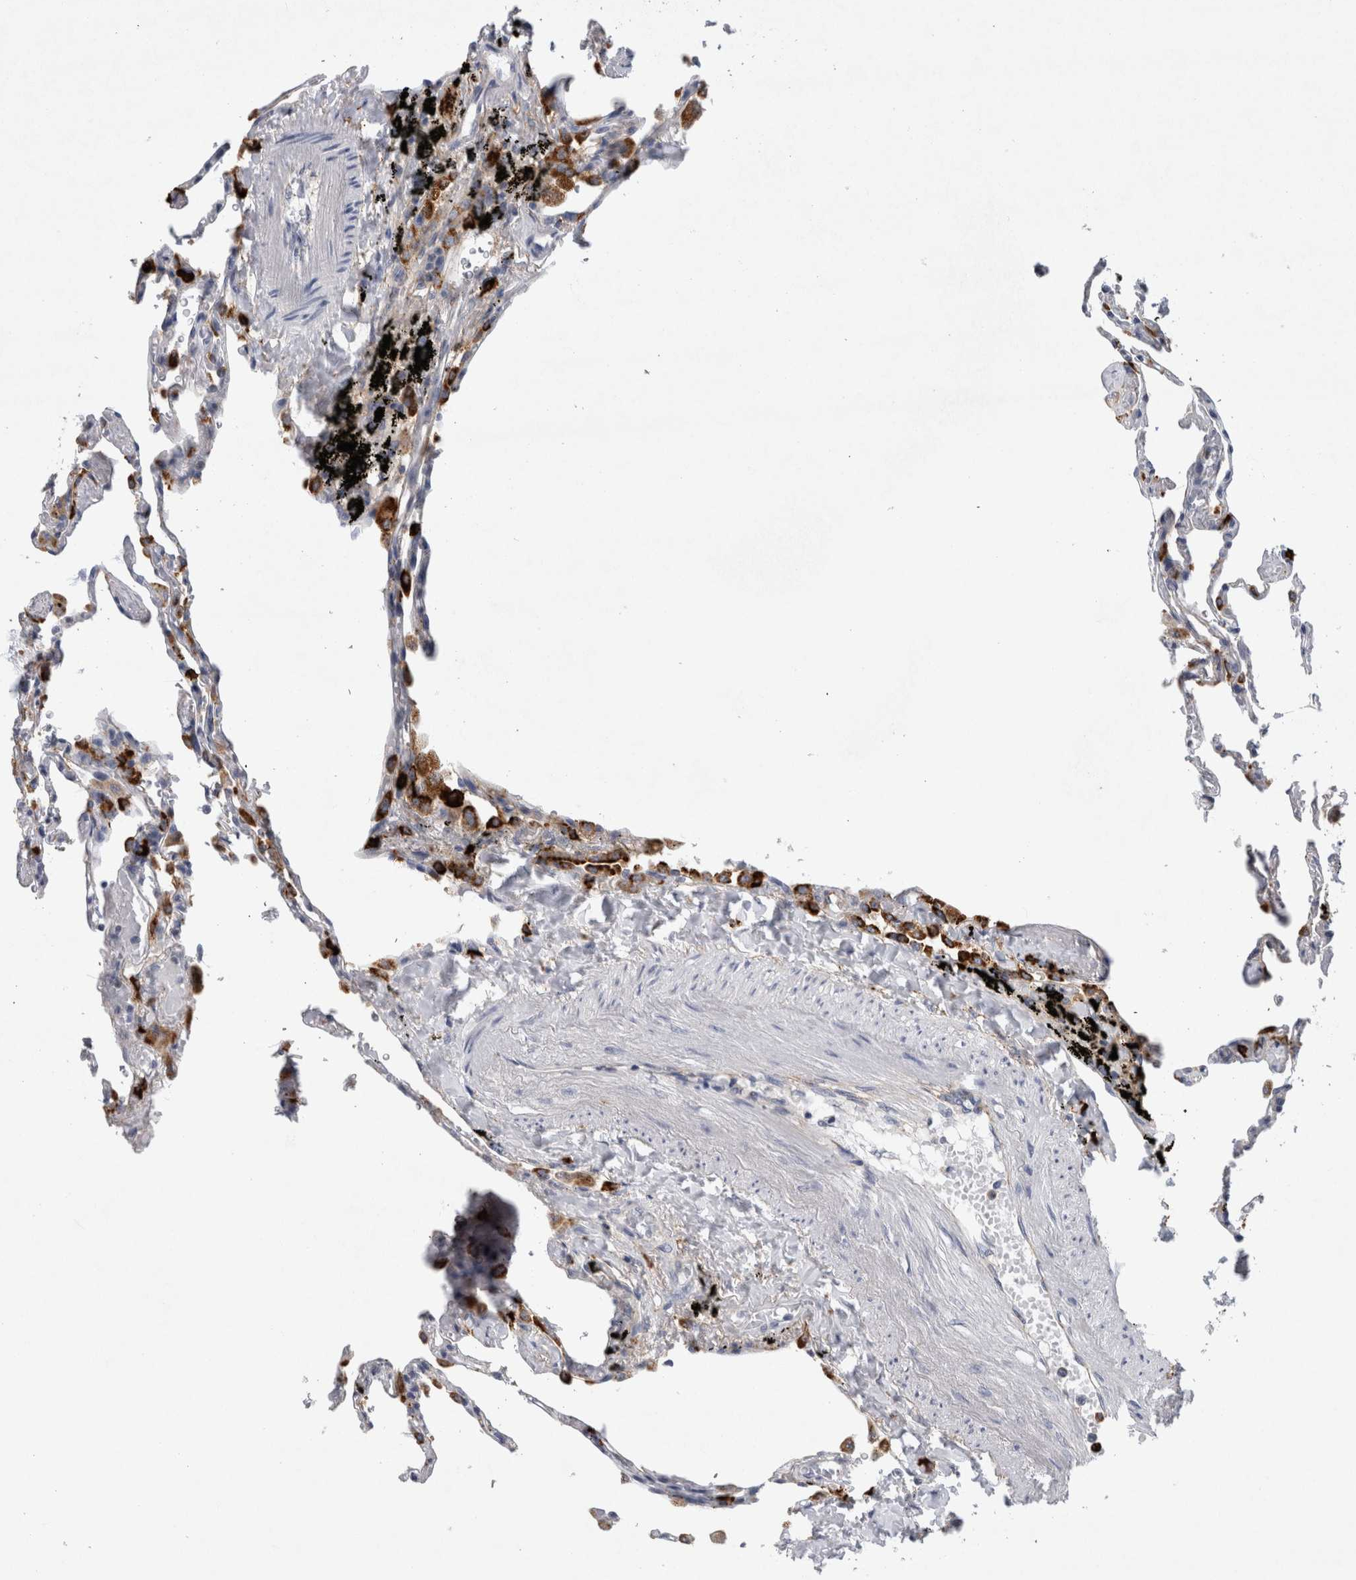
{"staining": {"intensity": "strong", "quantity": "25%-75%", "location": "cytoplasmic/membranous"}, "tissue": "lung", "cell_type": "Alveolar cells", "image_type": "normal", "snomed": [{"axis": "morphology", "description": "Normal tissue, NOS"}, {"axis": "topography", "description": "Lung"}], "caption": "Immunohistochemistry (IHC) image of benign lung stained for a protein (brown), which shows high levels of strong cytoplasmic/membranous expression in approximately 25%-75% of alveolar cells.", "gene": "CD63", "patient": {"sex": "male", "age": 59}}